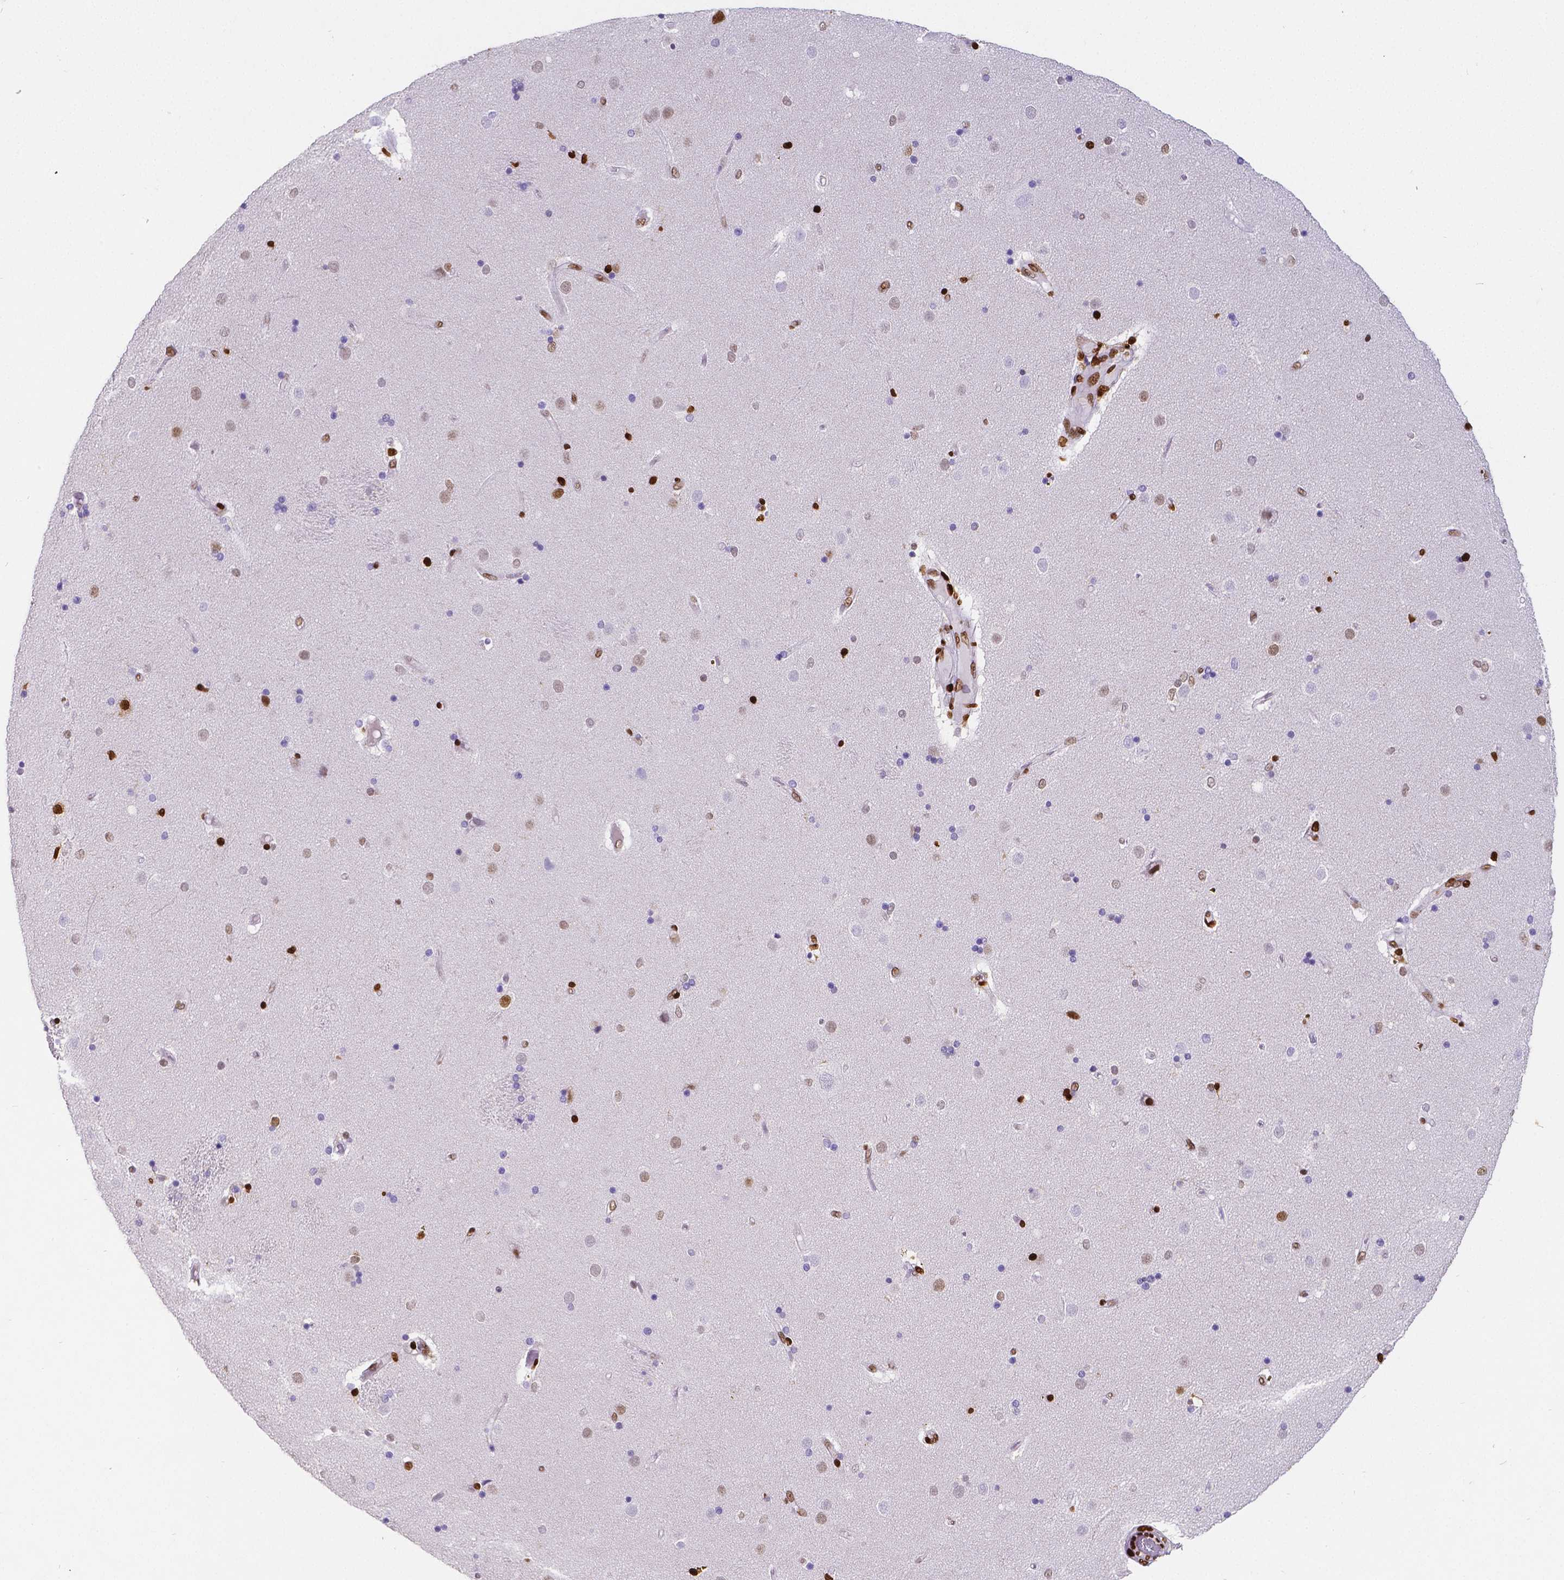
{"staining": {"intensity": "strong", "quantity": "<25%", "location": "nuclear"}, "tissue": "caudate", "cell_type": "Glial cells", "image_type": "normal", "snomed": [{"axis": "morphology", "description": "Normal tissue, NOS"}, {"axis": "topography", "description": "Lateral ventricle wall"}], "caption": "Immunohistochemical staining of benign human caudate demonstrates medium levels of strong nuclear positivity in about <25% of glial cells.", "gene": "MEF2C", "patient": {"sex": "female", "age": 71}}